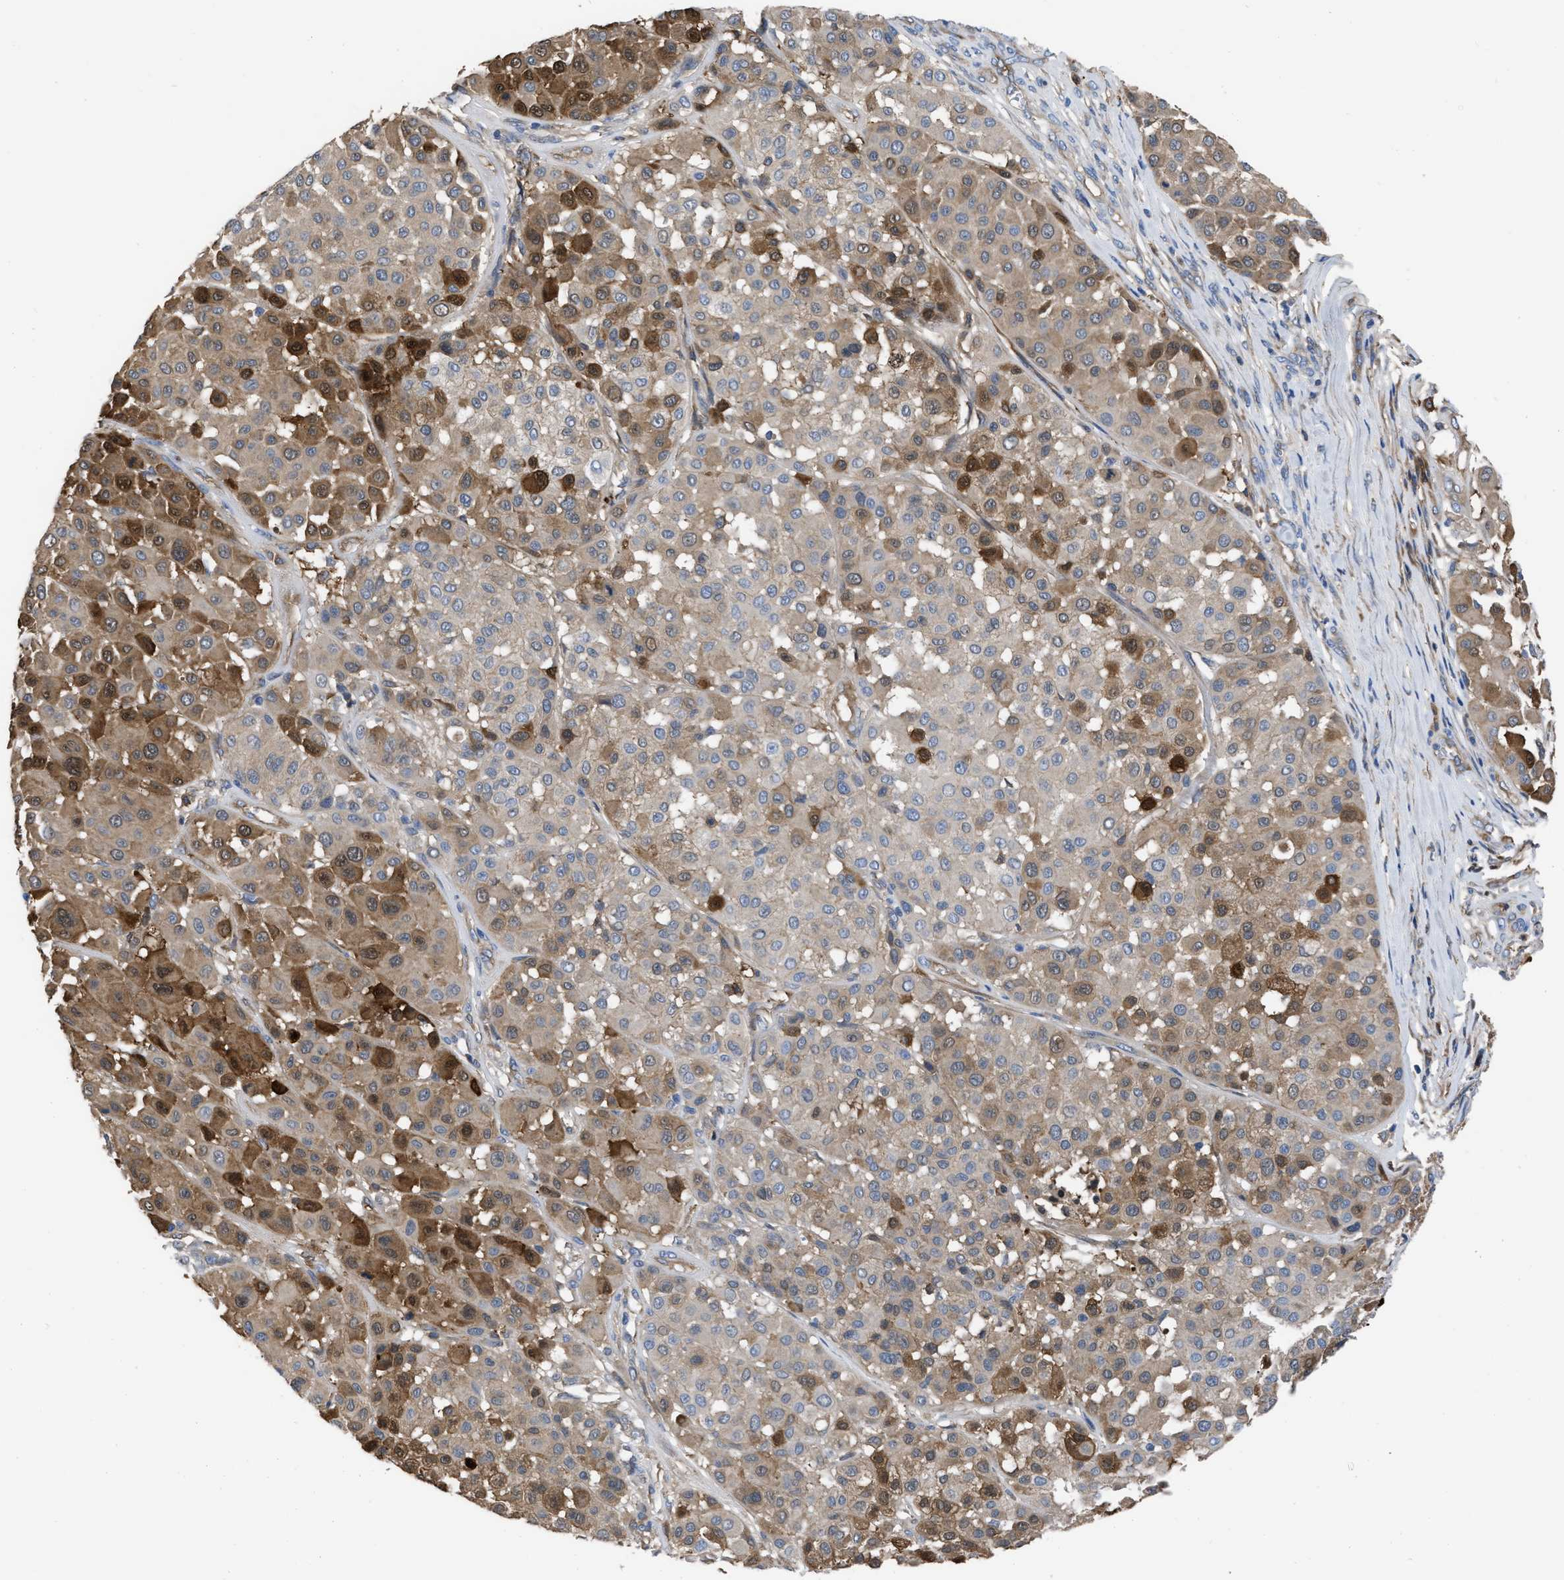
{"staining": {"intensity": "moderate", "quantity": "25%-75%", "location": "cytoplasmic/membranous"}, "tissue": "melanoma", "cell_type": "Tumor cells", "image_type": "cancer", "snomed": [{"axis": "morphology", "description": "Malignant melanoma, Metastatic site"}, {"axis": "topography", "description": "Soft tissue"}], "caption": "The micrograph displays staining of melanoma, revealing moderate cytoplasmic/membranous protein positivity (brown color) within tumor cells. Ihc stains the protein of interest in brown and the nuclei are stained blue.", "gene": "TRIOBP", "patient": {"sex": "male", "age": 41}}